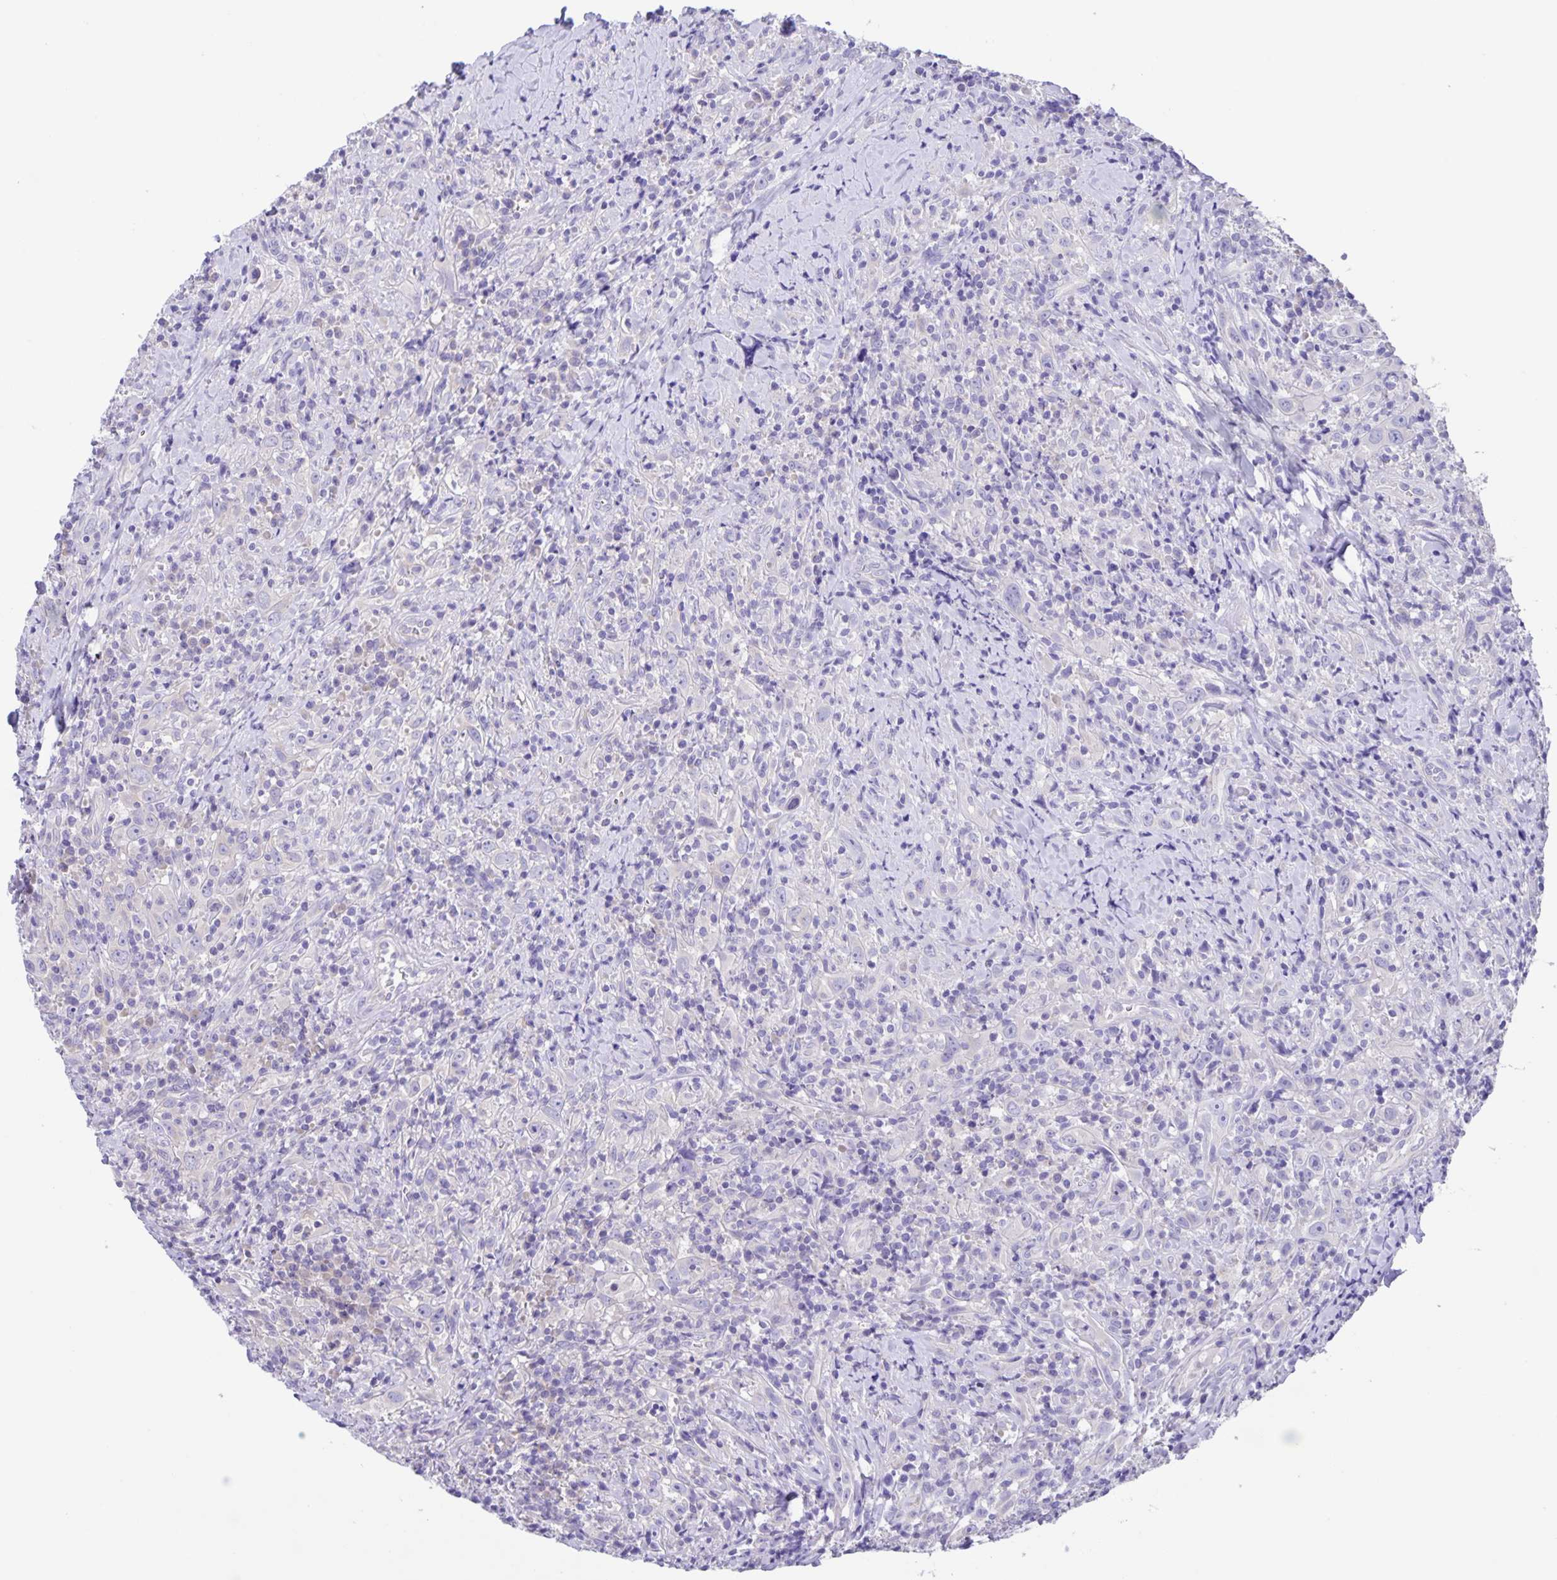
{"staining": {"intensity": "negative", "quantity": "none", "location": "none"}, "tissue": "head and neck cancer", "cell_type": "Tumor cells", "image_type": "cancer", "snomed": [{"axis": "morphology", "description": "Squamous cell carcinoma, NOS"}, {"axis": "topography", "description": "Head-Neck"}], "caption": "This is an immunohistochemistry micrograph of head and neck squamous cell carcinoma. There is no positivity in tumor cells.", "gene": "CAPSL", "patient": {"sex": "female", "age": 95}}